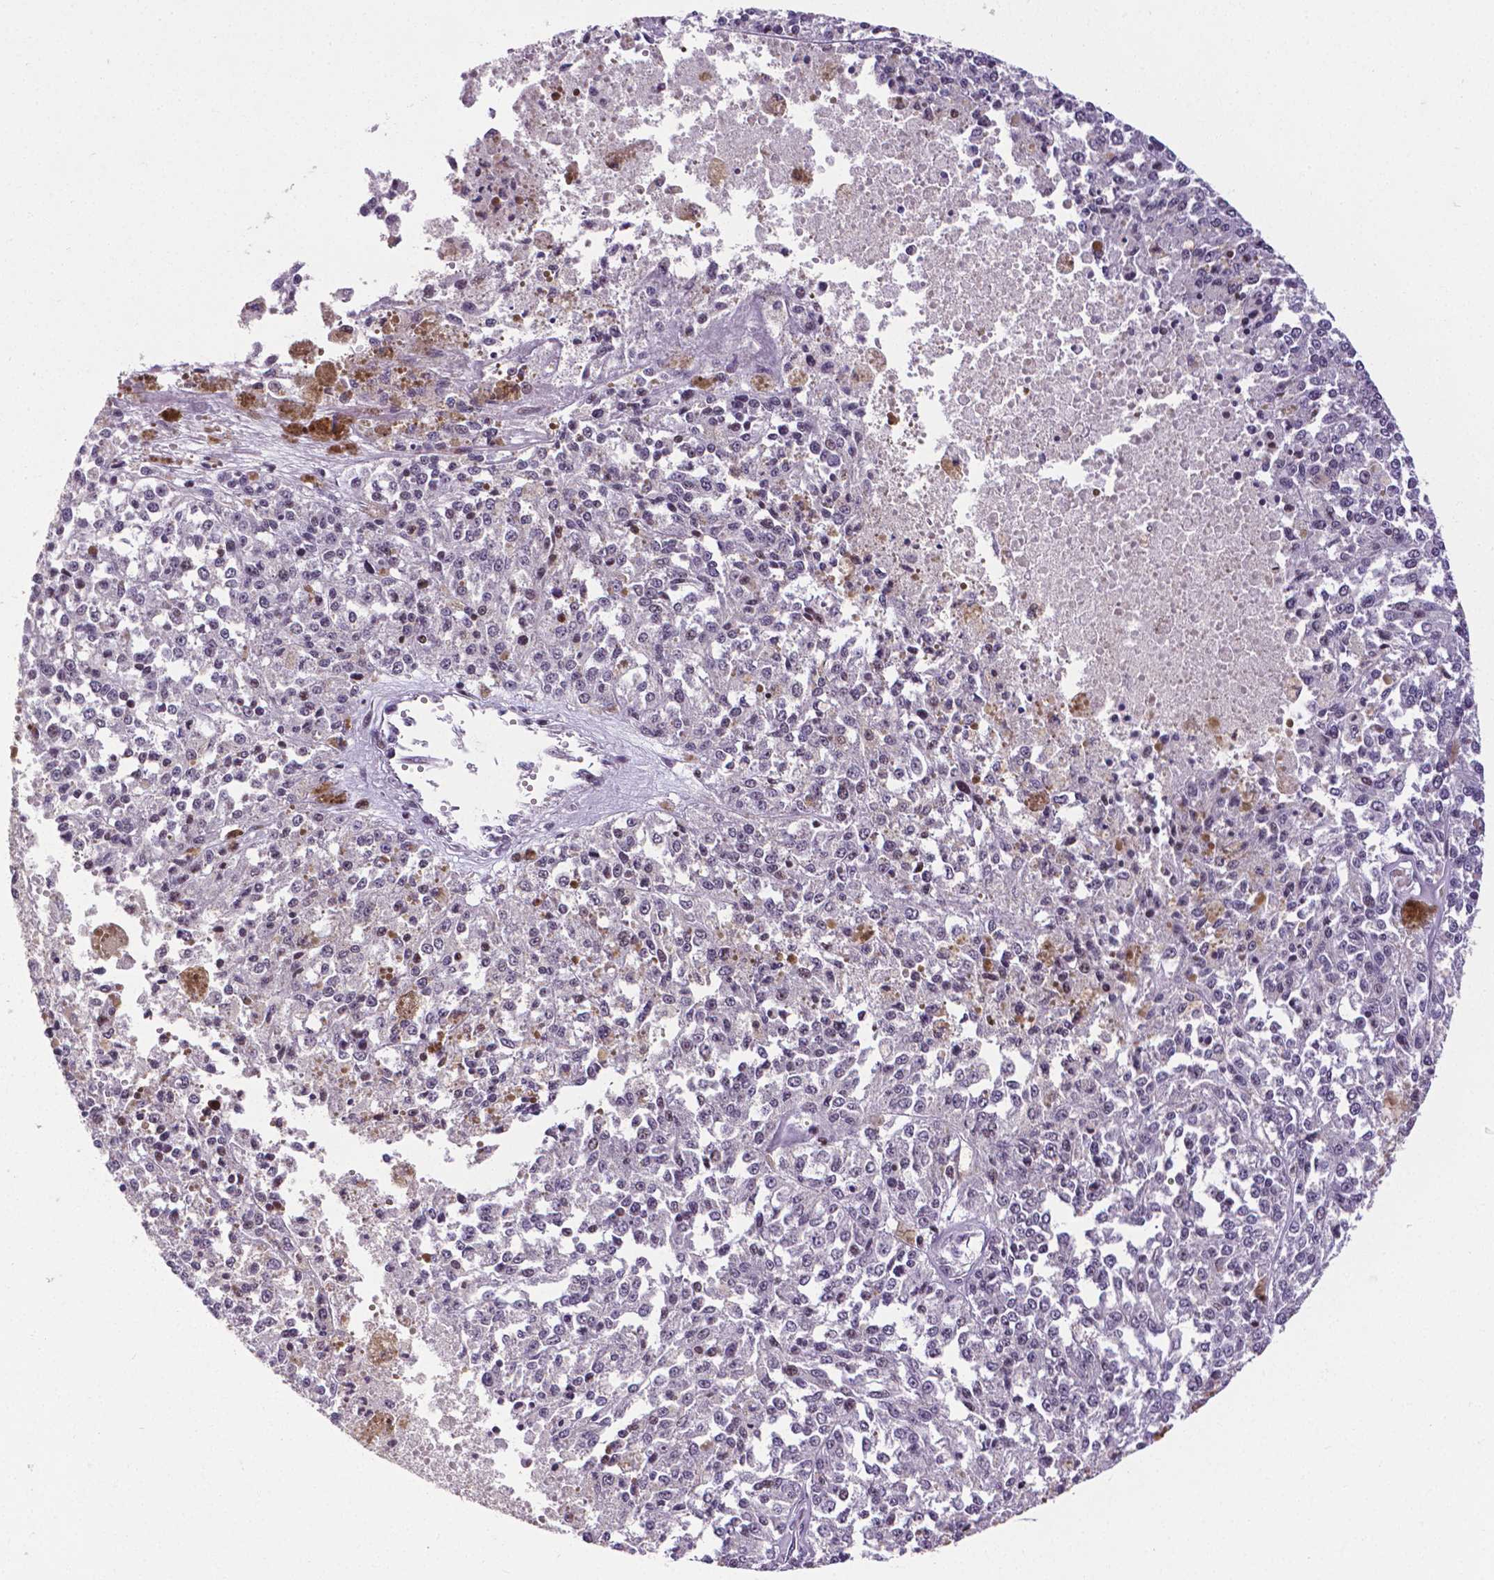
{"staining": {"intensity": "negative", "quantity": "none", "location": "none"}, "tissue": "melanoma", "cell_type": "Tumor cells", "image_type": "cancer", "snomed": [{"axis": "morphology", "description": "Malignant melanoma, Metastatic site"}, {"axis": "topography", "description": "Lymph node"}], "caption": "The image shows no significant positivity in tumor cells of malignant melanoma (metastatic site). (DAB immunohistochemistry (IHC) visualized using brightfield microscopy, high magnification).", "gene": "CTCF", "patient": {"sex": "female", "age": 64}}